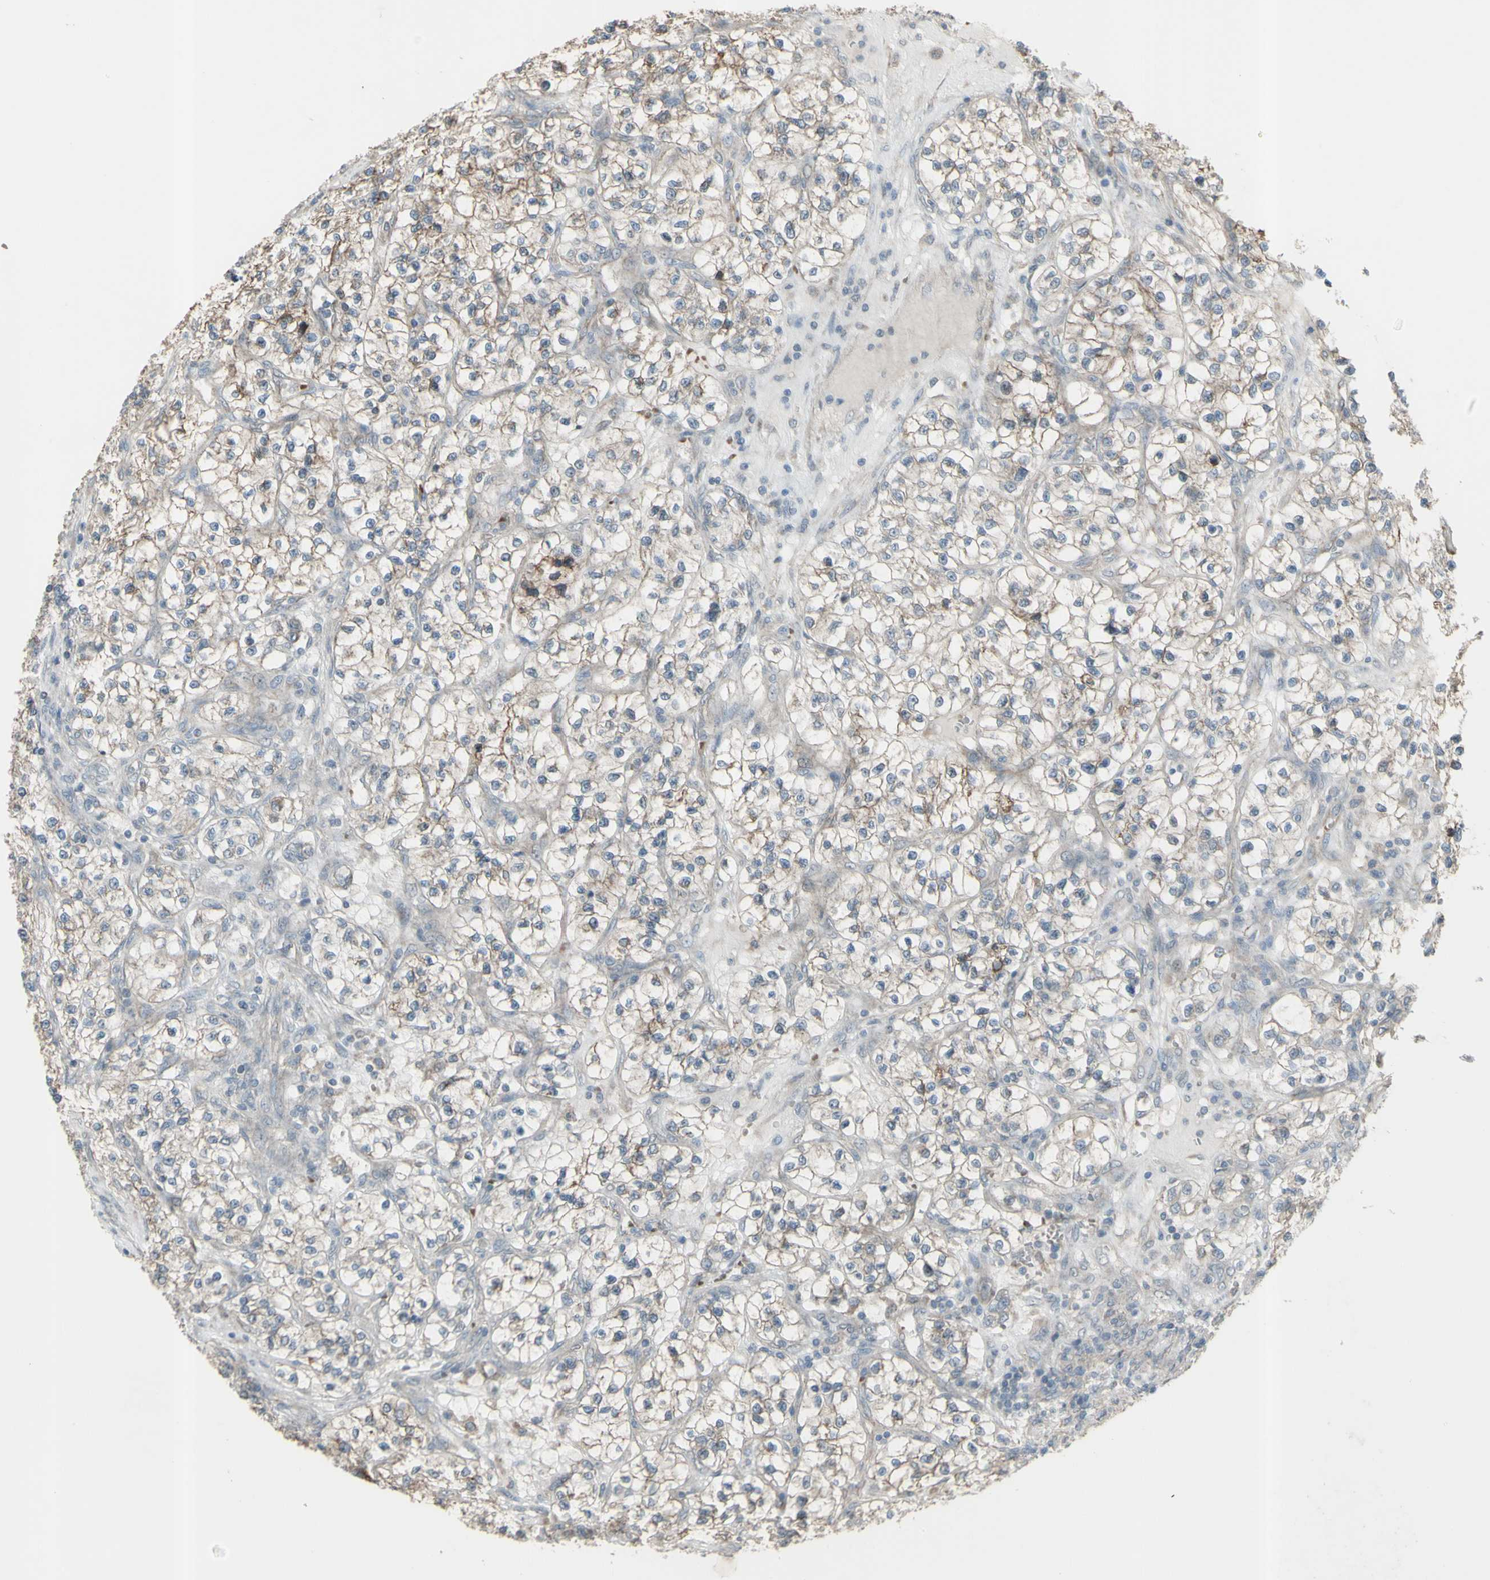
{"staining": {"intensity": "weak", "quantity": ">75%", "location": "cytoplasmic/membranous"}, "tissue": "renal cancer", "cell_type": "Tumor cells", "image_type": "cancer", "snomed": [{"axis": "morphology", "description": "Adenocarcinoma, NOS"}, {"axis": "topography", "description": "Kidney"}], "caption": "A brown stain labels weak cytoplasmic/membranous expression of a protein in renal cancer tumor cells.", "gene": "GRAMD1B", "patient": {"sex": "female", "age": 57}}